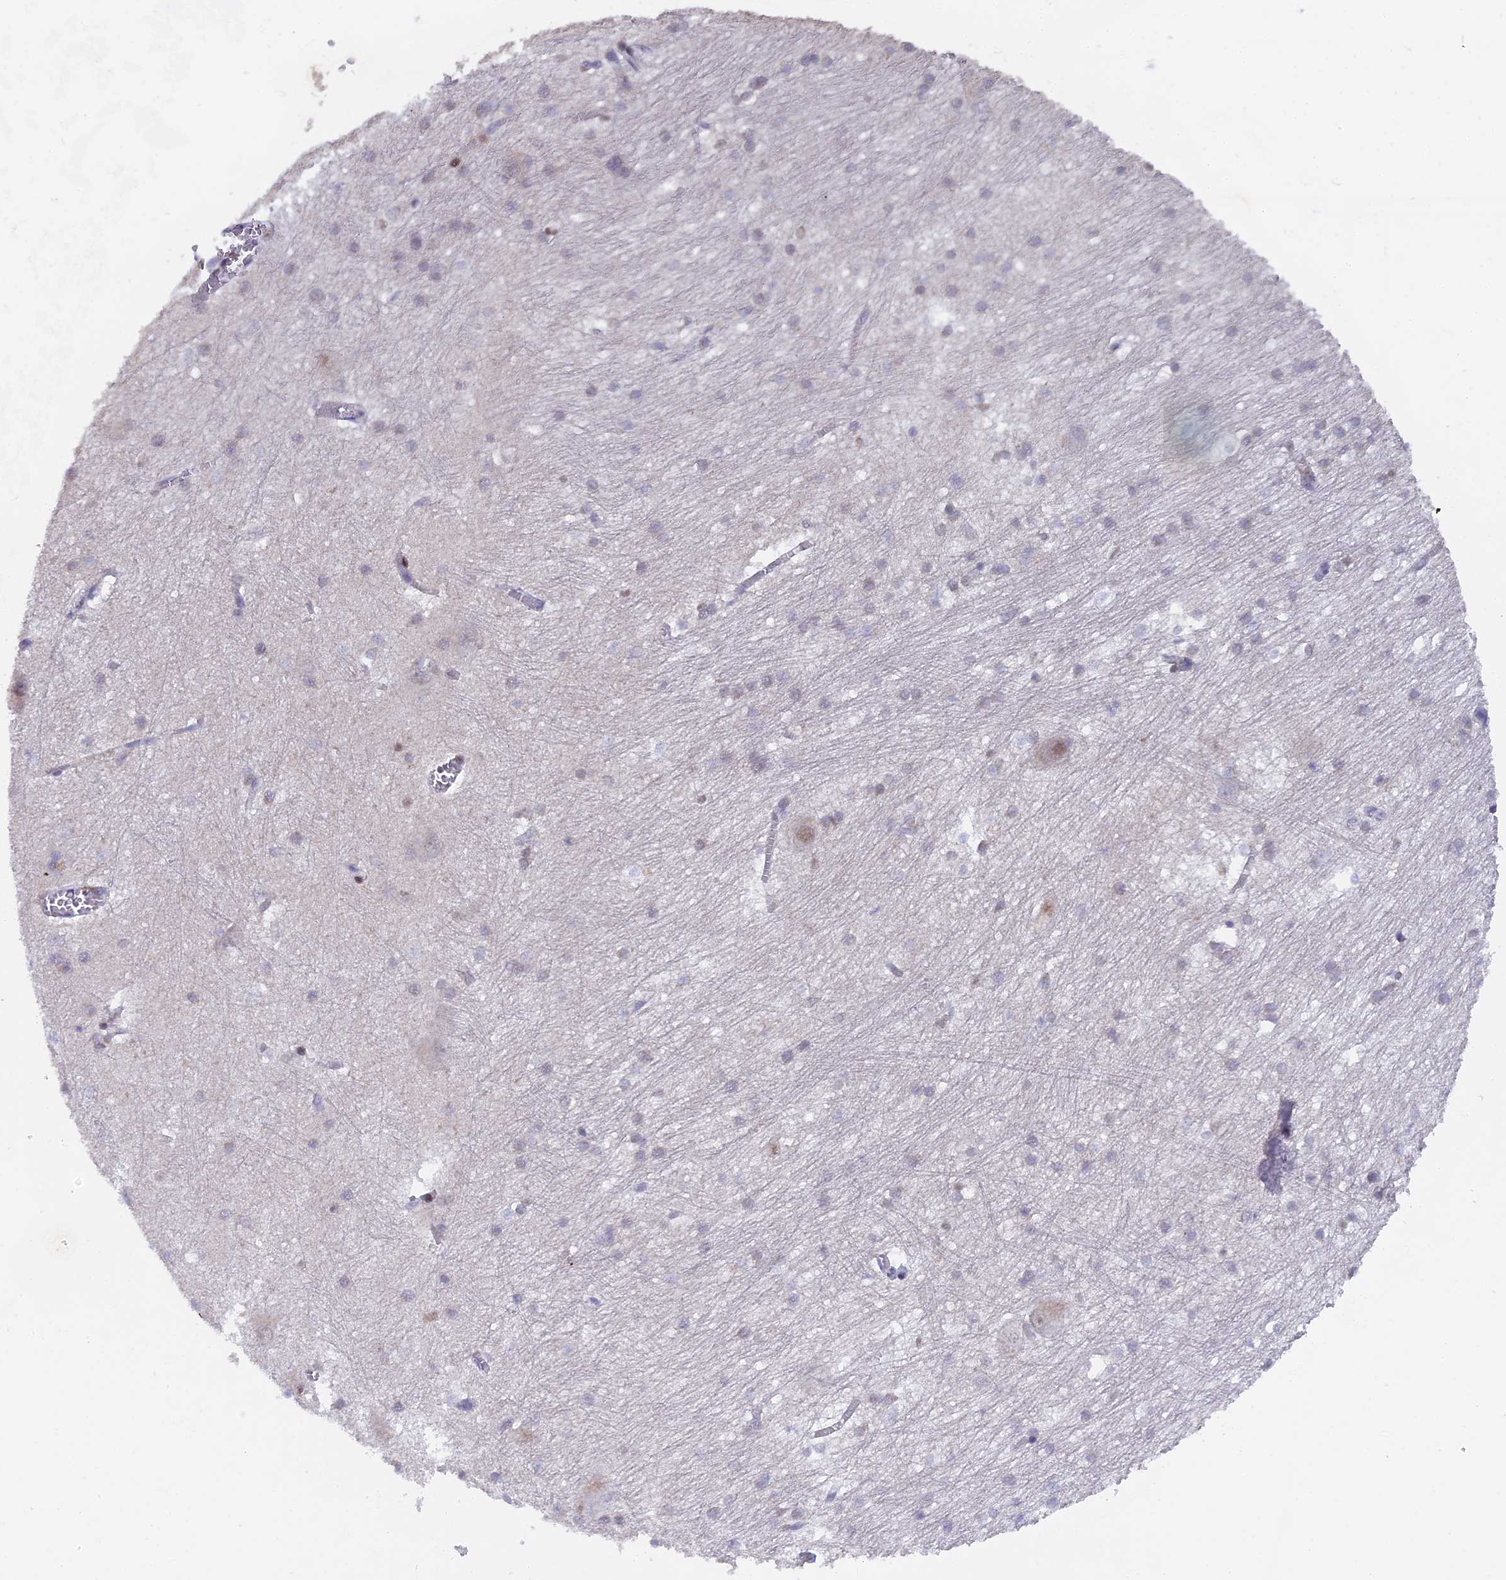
{"staining": {"intensity": "negative", "quantity": "none", "location": "none"}, "tissue": "caudate", "cell_type": "Glial cells", "image_type": "normal", "snomed": [{"axis": "morphology", "description": "Normal tissue, NOS"}, {"axis": "topography", "description": "Lateral ventricle wall"}], "caption": "DAB (3,3'-diaminobenzidine) immunohistochemical staining of benign caudate demonstrates no significant staining in glial cells.", "gene": "PYGO1", "patient": {"sex": "male", "age": 37}}